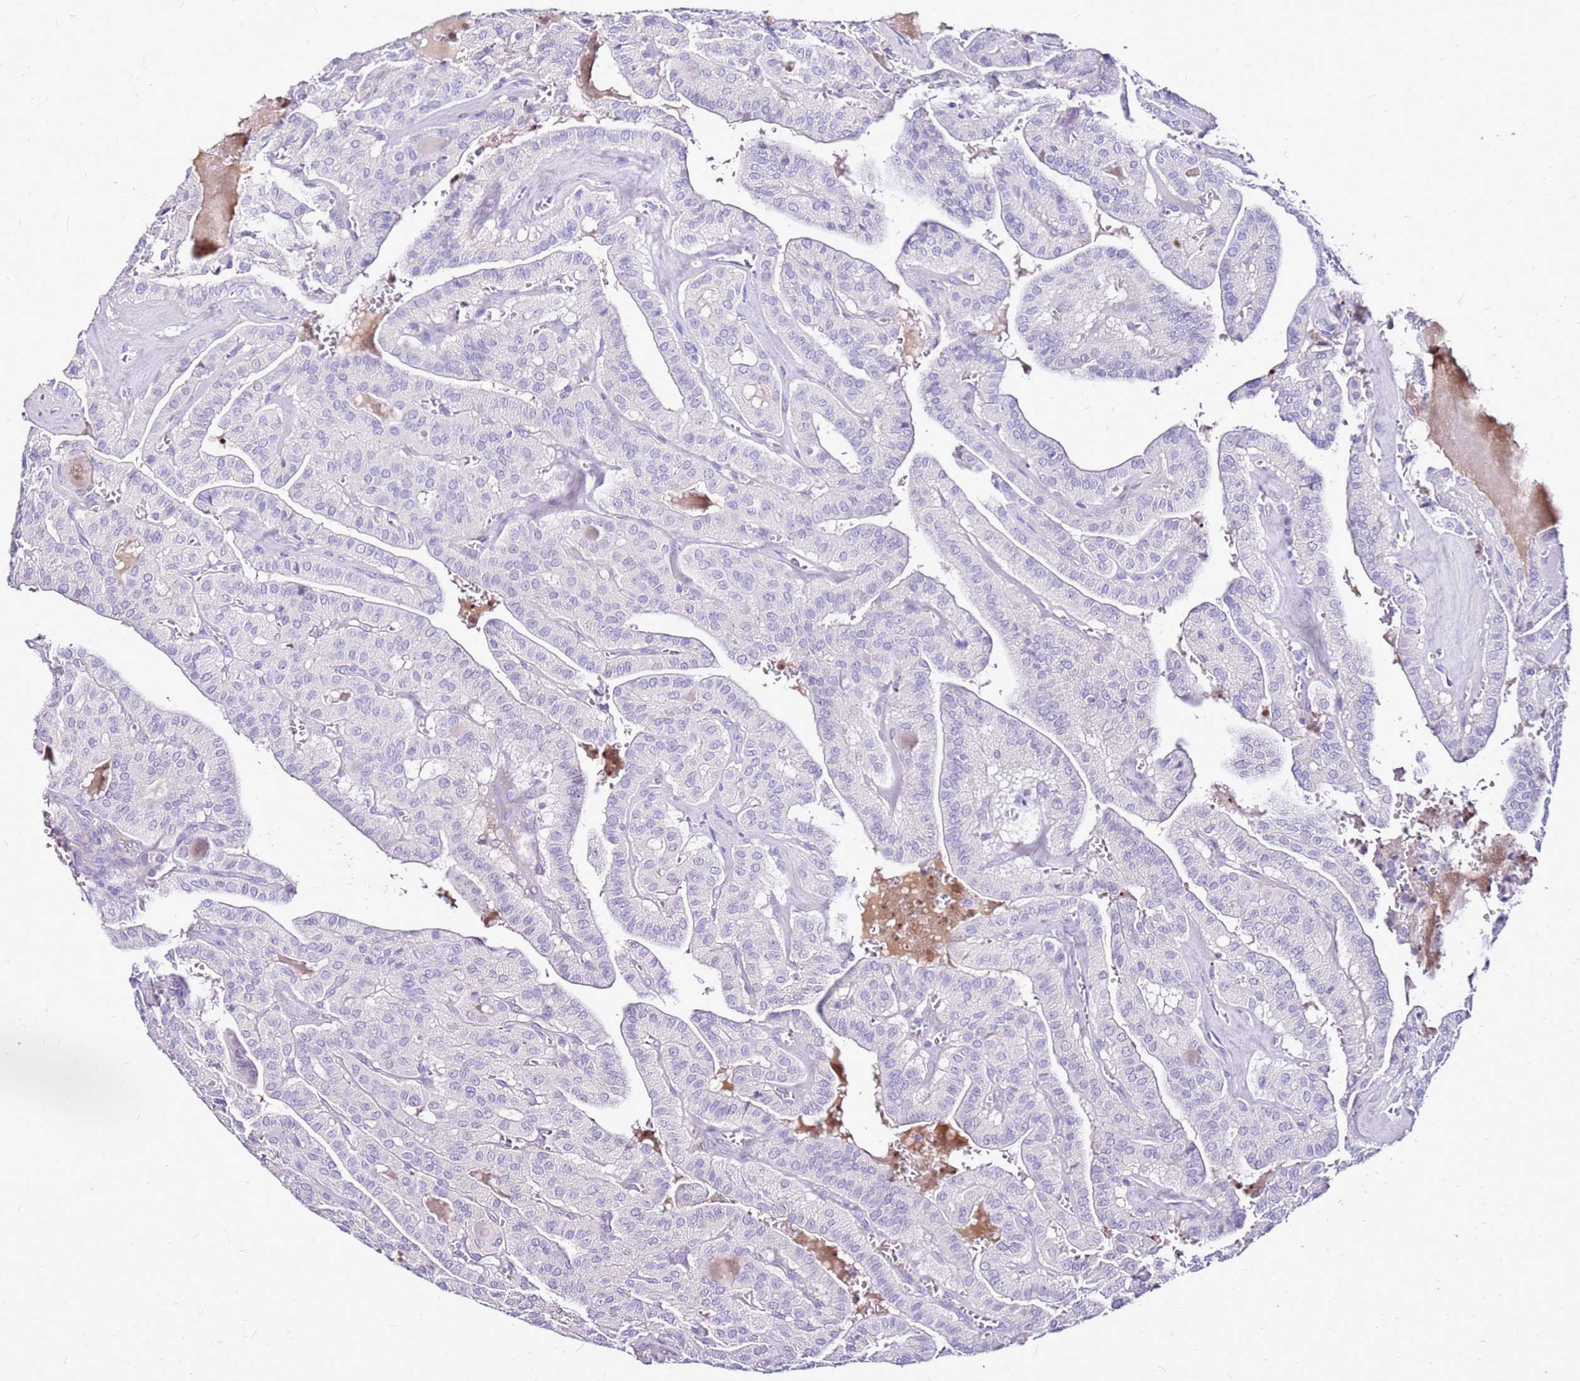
{"staining": {"intensity": "negative", "quantity": "none", "location": "none"}, "tissue": "thyroid cancer", "cell_type": "Tumor cells", "image_type": "cancer", "snomed": [{"axis": "morphology", "description": "Papillary adenocarcinoma, NOS"}, {"axis": "topography", "description": "Thyroid gland"}], "caption": "This is a image of immunohistochemistry (IHC) staining of papillary adenocarcinoma (thyroid), which shows no expression in tumor cells. The staining is performed using DAB (3,3'-diaminobenzidine) brown chromogen with nuclei counter-stained in using hematoxylin.", "gene": "DCDC2B", "patient": {"sex": "male", "age": 52}}